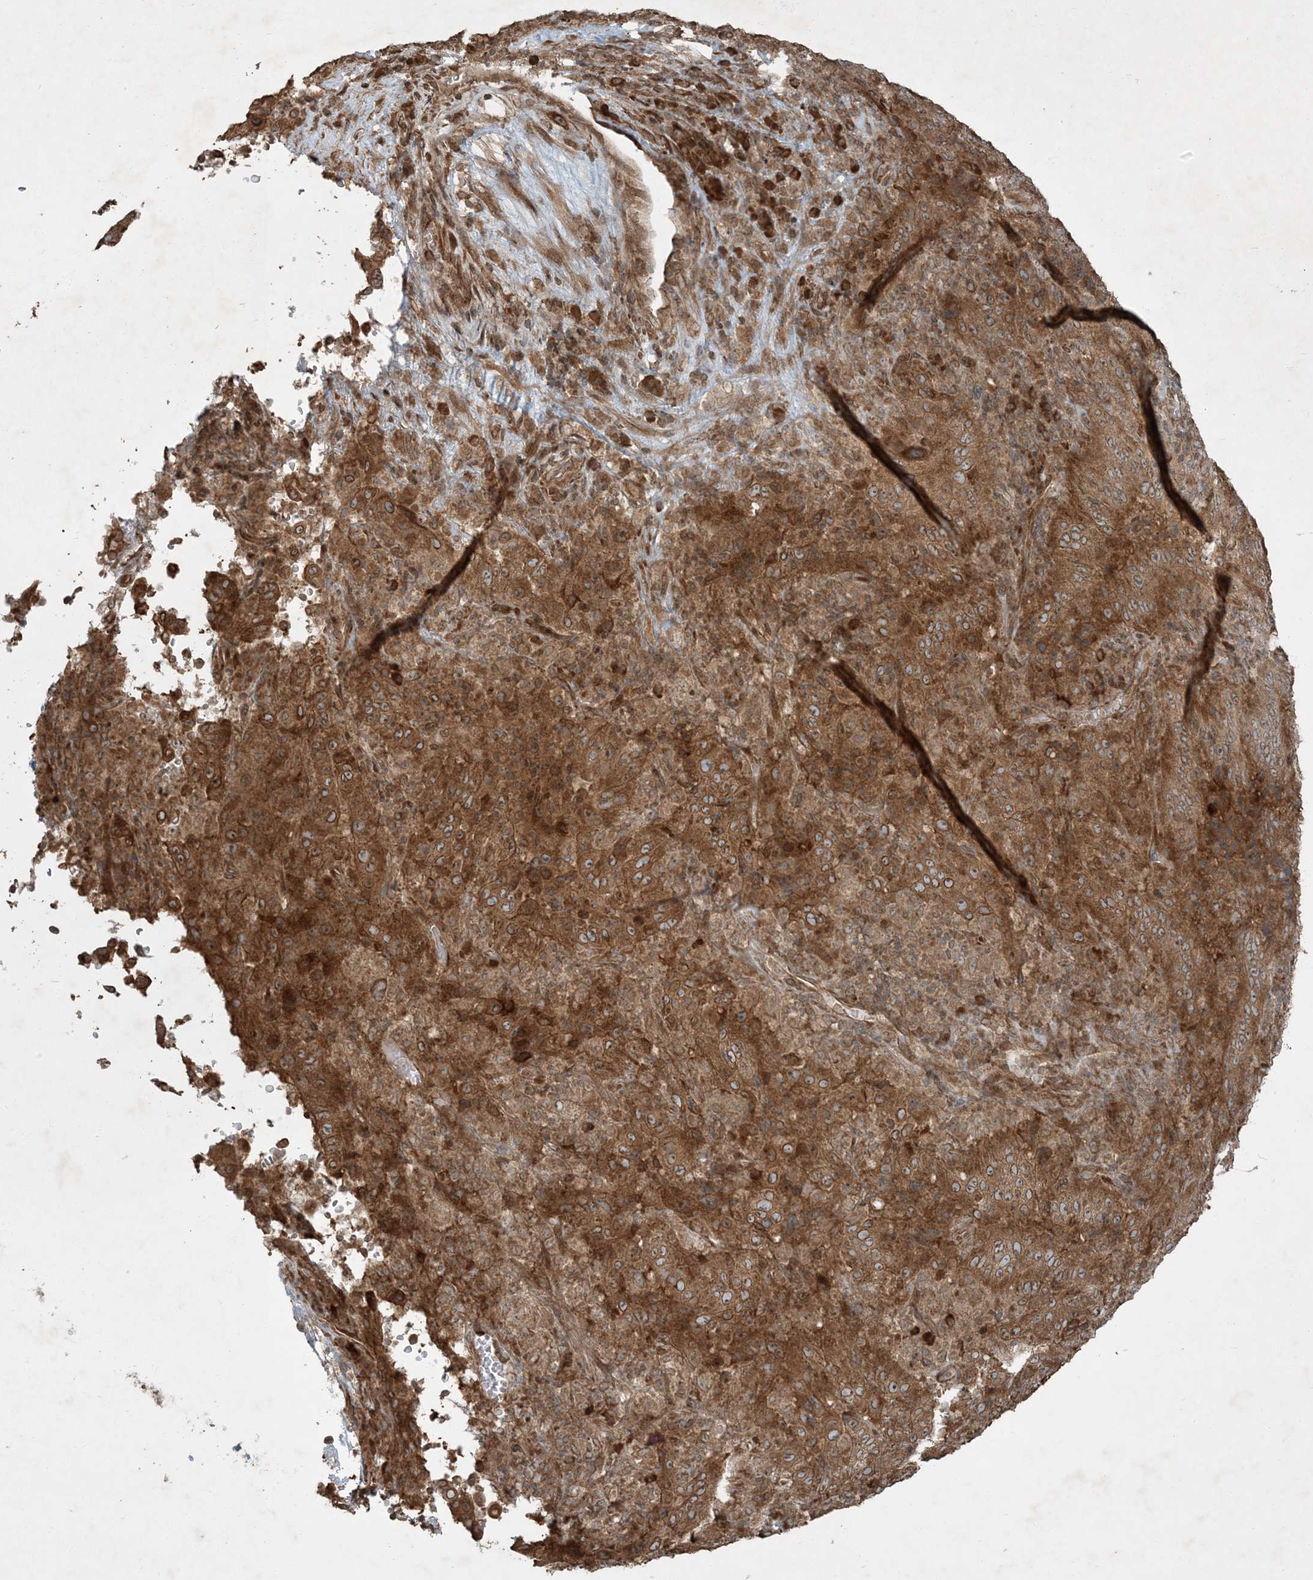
{"staining": {"intensity": "moderate", "quantity": ">75%", "location": "cytoplasmic/membranous"}, "tissue": "pancreatic cancer", "cell_type": "Tumor cells", "image_type": "cancer", "snomed": [{"axis": "morphology", "description": "Adenocarcinoma, NOS"}, {"axis": "topography", "description": "Pancreas"}], "caption": "This micrograph demonstrates immunohistochemistry (IHC) staining of pancreatic adenocarcinoma, with medium moderate cytoplasmic/membranous staining in about >75% of tumor cells.", "gene": "COMMD8", "patient": {"sex": "male", "age": 63}}